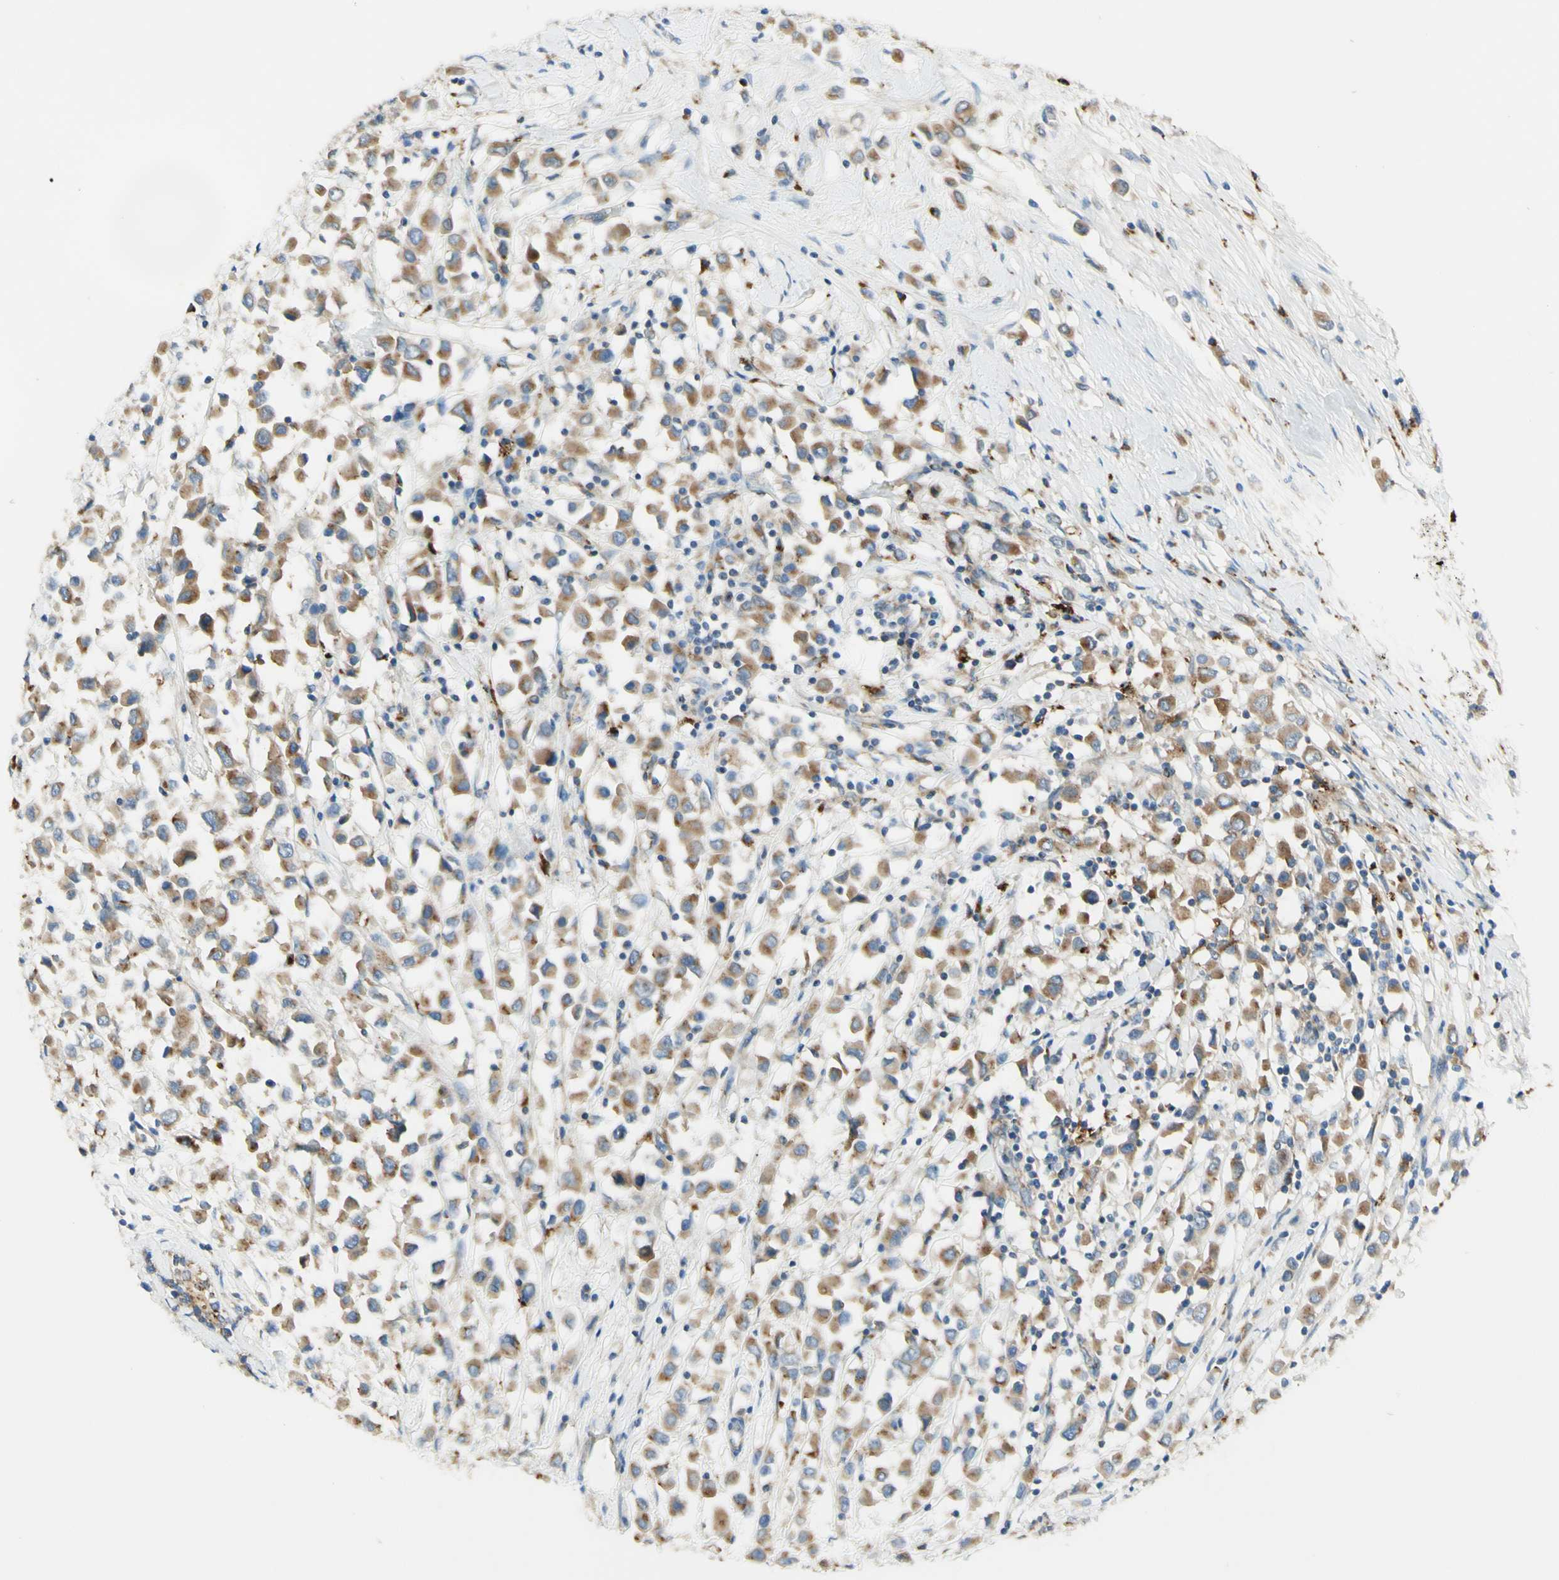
{"staining": {"intensity": "moderate", "quantity": ">75%", "location": "cytoplasmic/membranous"}, "tissue": "breast cancer", "cell_type": "Tumor cells", "image_type": "cancer", "snomed": [{"axis": "morphology", "description": "Duct carcinoma"}, {"axis": "topography", "description": "Breast"}], "caption": "Protein analysis of intraductal carcinoma (breast) tissue reveals moderate cytoplasmic/membranous expression in approximately >75% of tumor cells. The protein of interest is stained brown, and the nuclei are stained in blue (DAB IHC with brightfield microscopy, high magnification).", "gene": "ARMC10", "patient": {"sex": "female", "age": 61}}